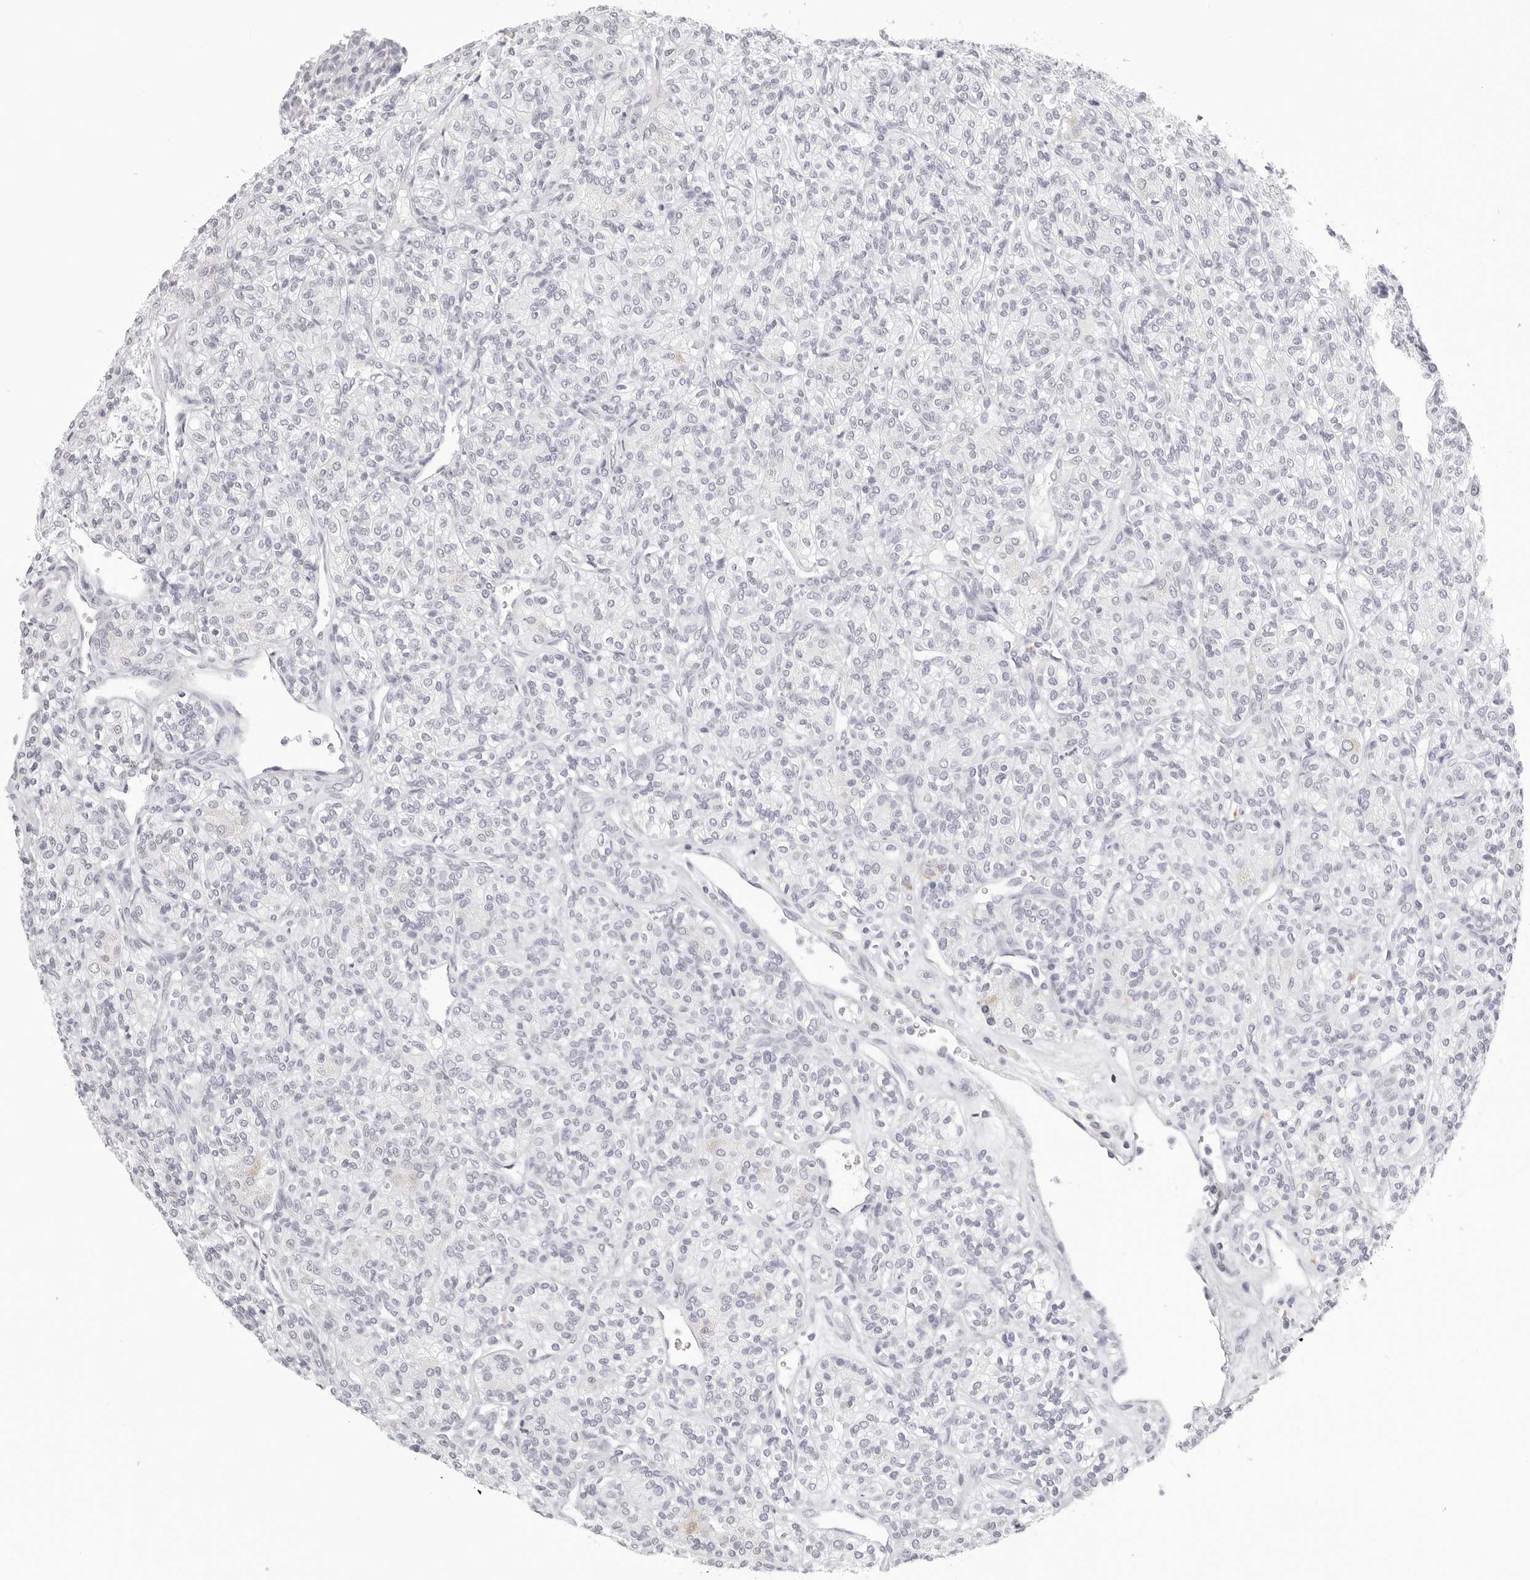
{"staining": {"intensity": "negative", "quantity": "none", "location": "none"}, "tissue": "renal cancer", "cell_type": "Tumor cells", "image_type": "cancer", "snomed": [{"axis": "morphology", "description": "Adenocarcinoma, NOS"}, {"axis": "topography", "description": "Kidney"}], "caption": "Tumor cells show no significant staining in renal cancer.", "gene": "CST5", "patient": {"sex": "male", "age": 77}}